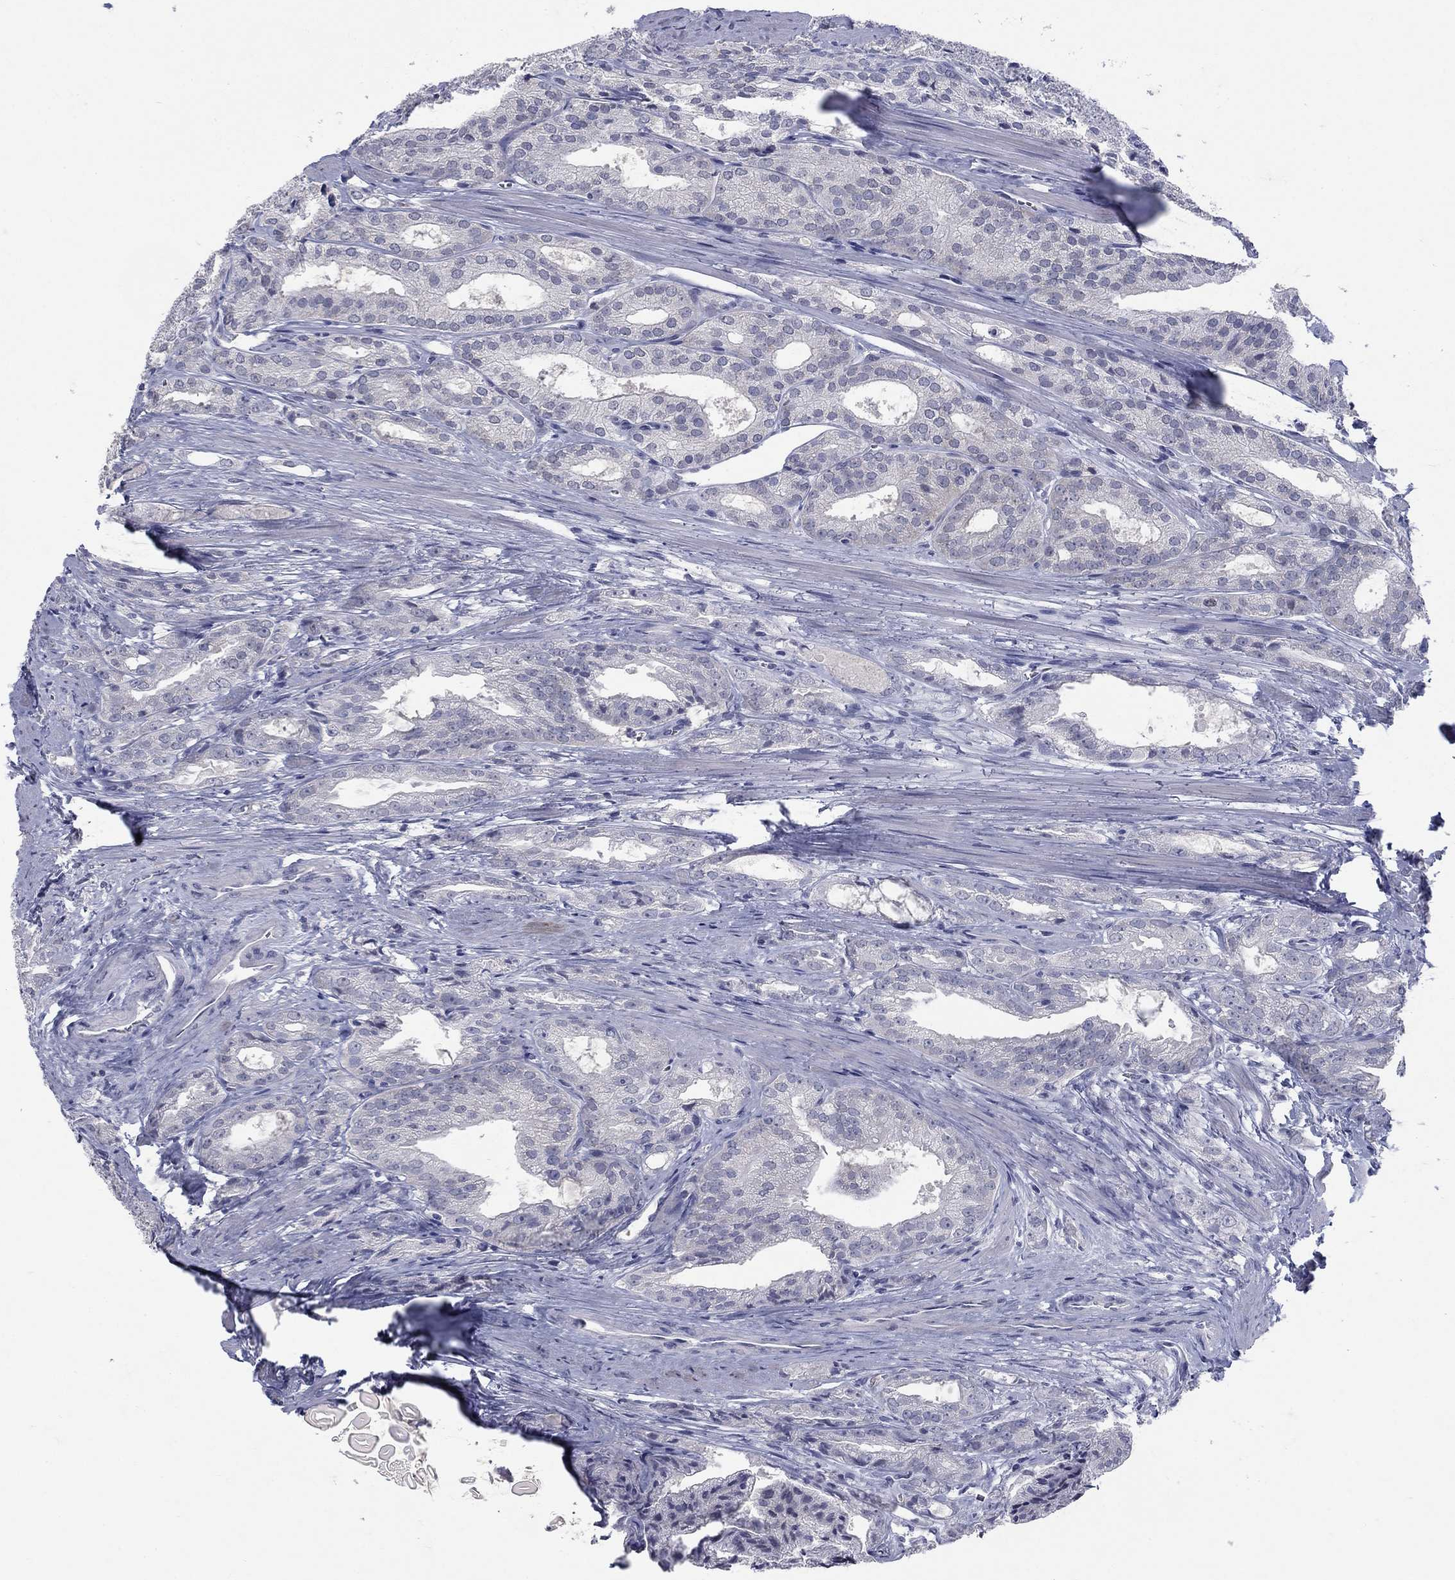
{"staining": {"intensity": "negative", "quantity": "none", "location": "none"}, "tissue": "prostate cancer", "cell_type": "Tumor cells", "image_type": "cancer", "snomed": [{"axis": "morphology", "description": "Adenocarcinoma, NOS"}, {"axis": "morphology", "description": "Adenocarcinoma, High grade"}, {"axis": "topography", "description": "Prostate"}], "caption": "This is a photomicrograph of immunohistochemistry staining of adenocarcinoma (prostate), which shows no positivity in tumor cells.", "gene": "ELAVL4", "patient": {"sex": "male", "age": 70}}